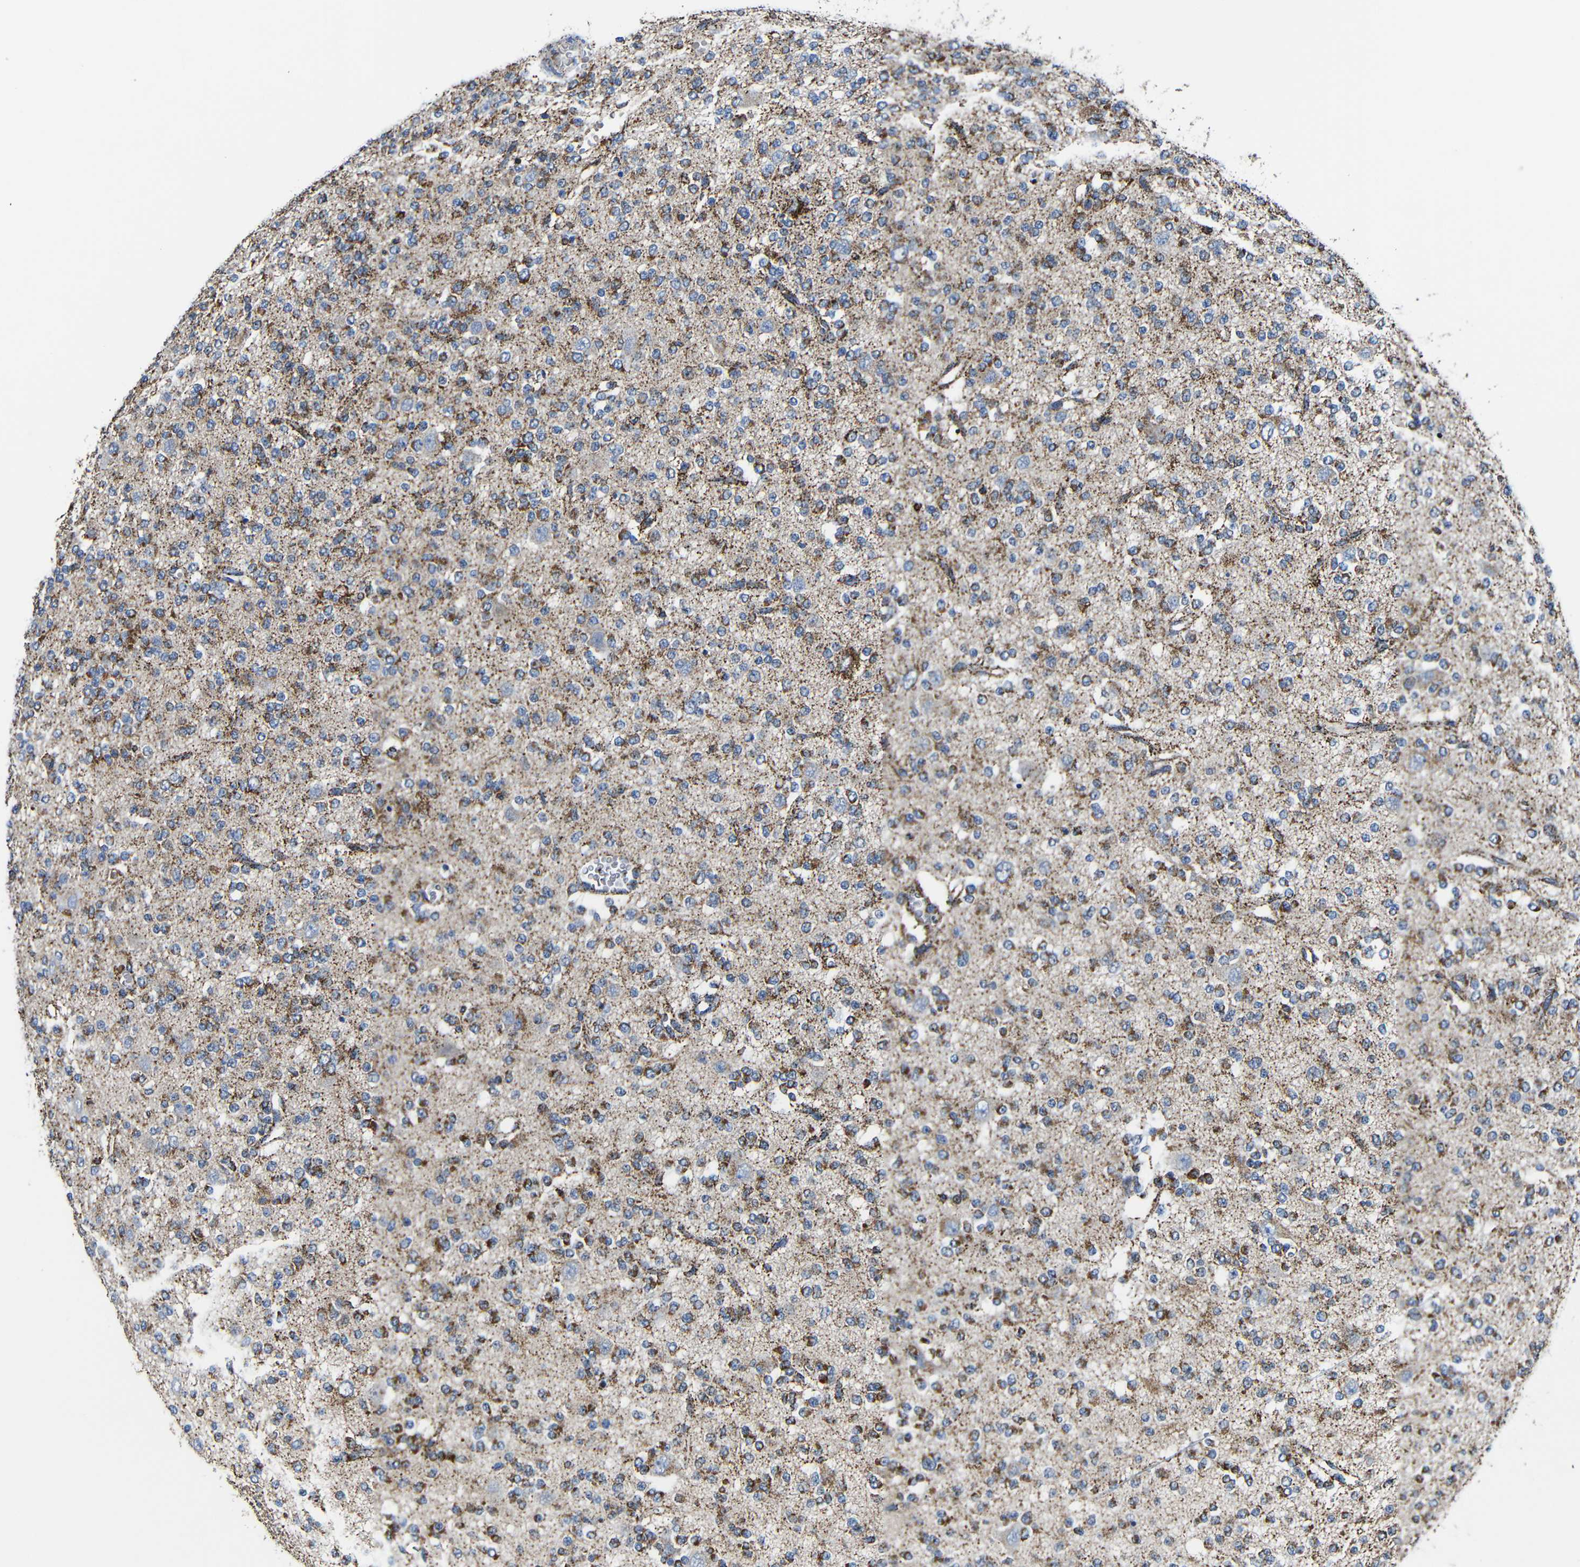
{"staining": {"intensity": "moderate", "quantity": "25%-75%", "location": "cytoplasmic/membranous"}, "tissue": "glioma", "cell_type": "Tumor cells", "image_type": "cancer", "snomed": [{"axis": "morphology", "description": "Glioma, malignant, Low grade"}, {"axis": "topography", "description": "Brain"}], "caption": "DAB (3,3'-diaminobenzidine) immunohistochemical staining of human low-grade glioma (malignant) shows moderate cytoplasmic/membranous protein staining in about 25%-75% of tumor cells.", "gene": "CA5B", "patient": {"sex": "male", "age": 38}}